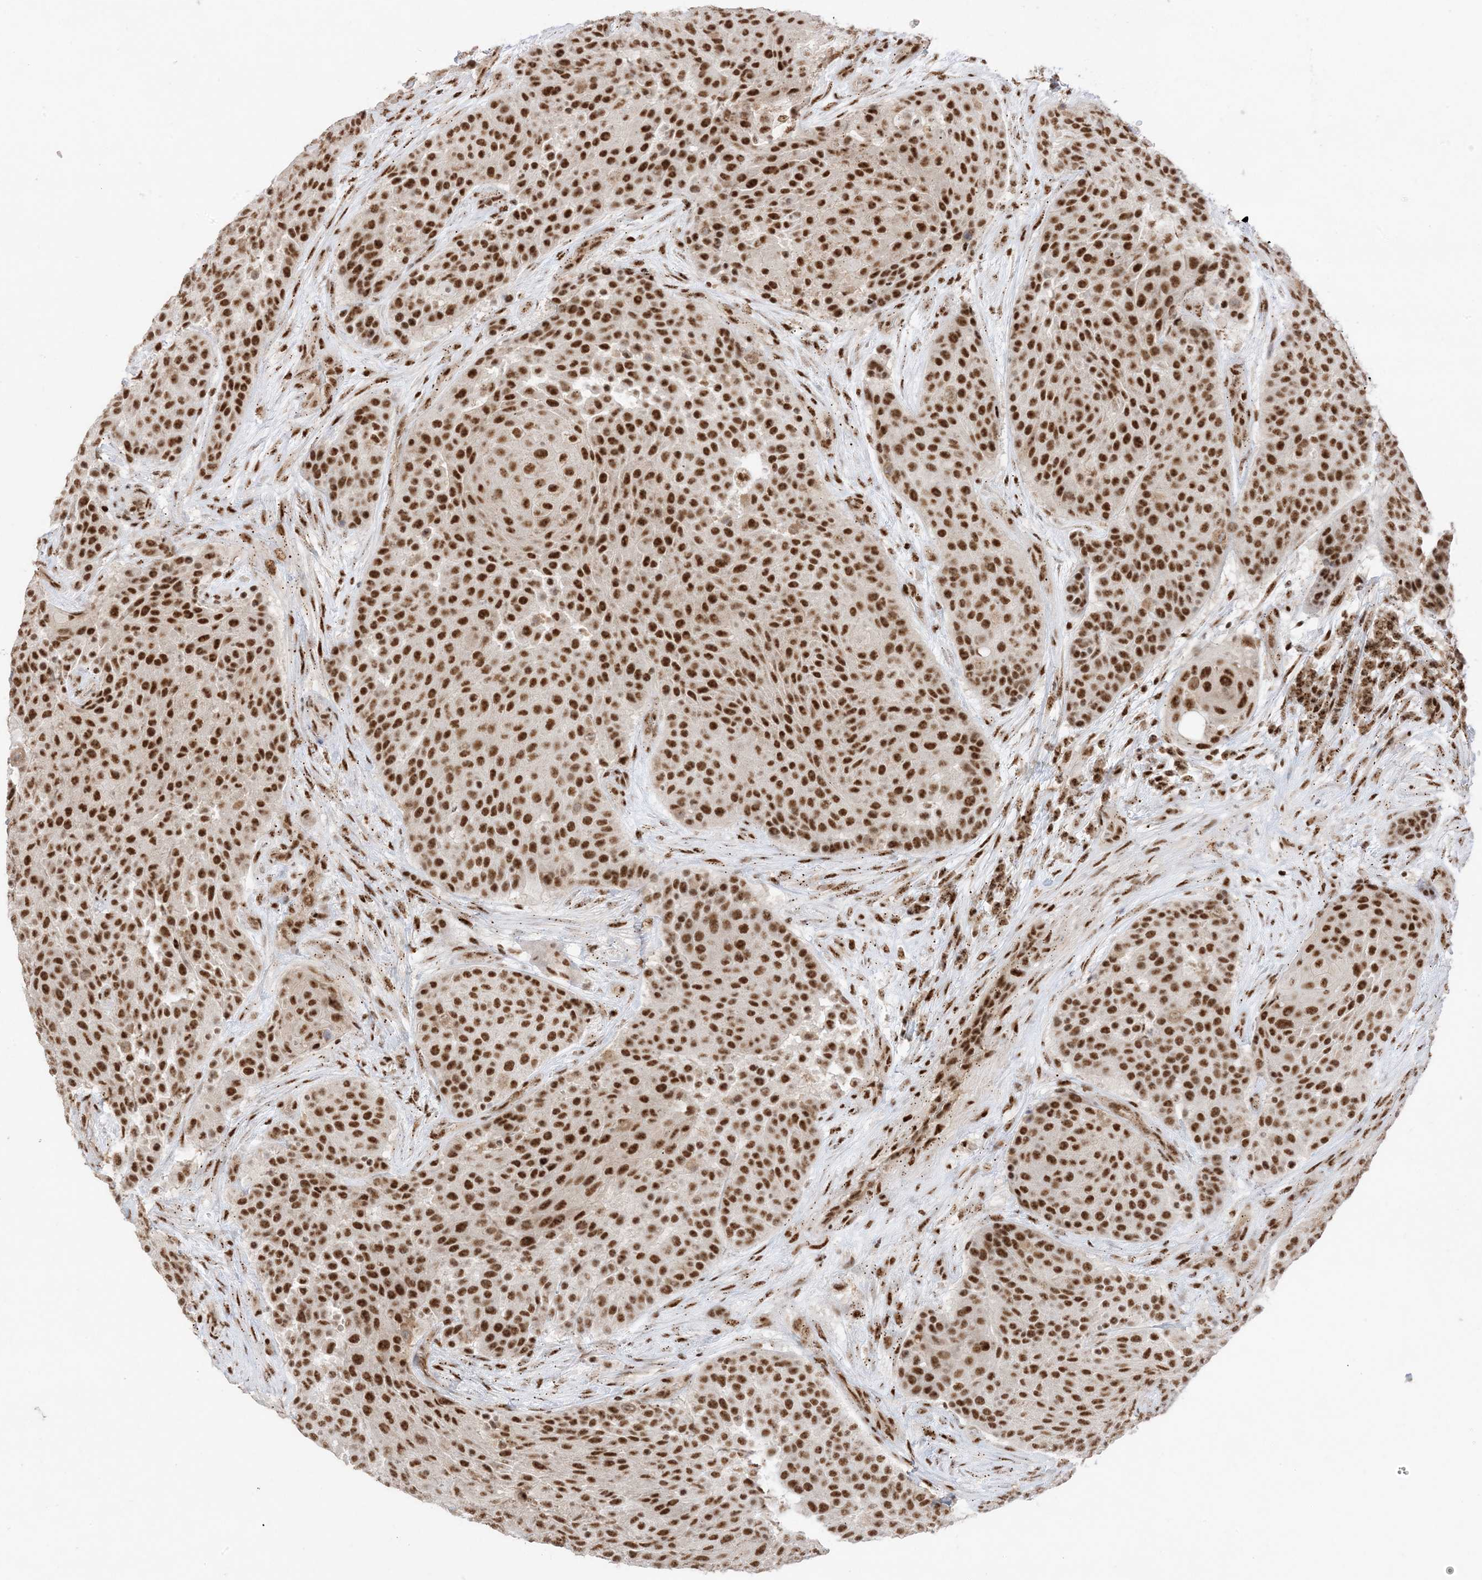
{"staining": {"intensity": "strong", "quantity": ">75%", "location": "nuclear"}, "tissue": "urothelial cancer", "cell_type": "Tumor cells", "image_type": "cancer", "snomed": [{"axis": "morphology", "description": "Urothelial carcinoma, High grade"}, {"axis": "topography", "description": "Urinary bladder"}], "caption": "Tumor cells show strong nuclear positivity in approximately >75% of cells in urothelial carcinoma (high-grade).", "gene": "SF3A3", "patient": {"sex": "female", "age": 63}}